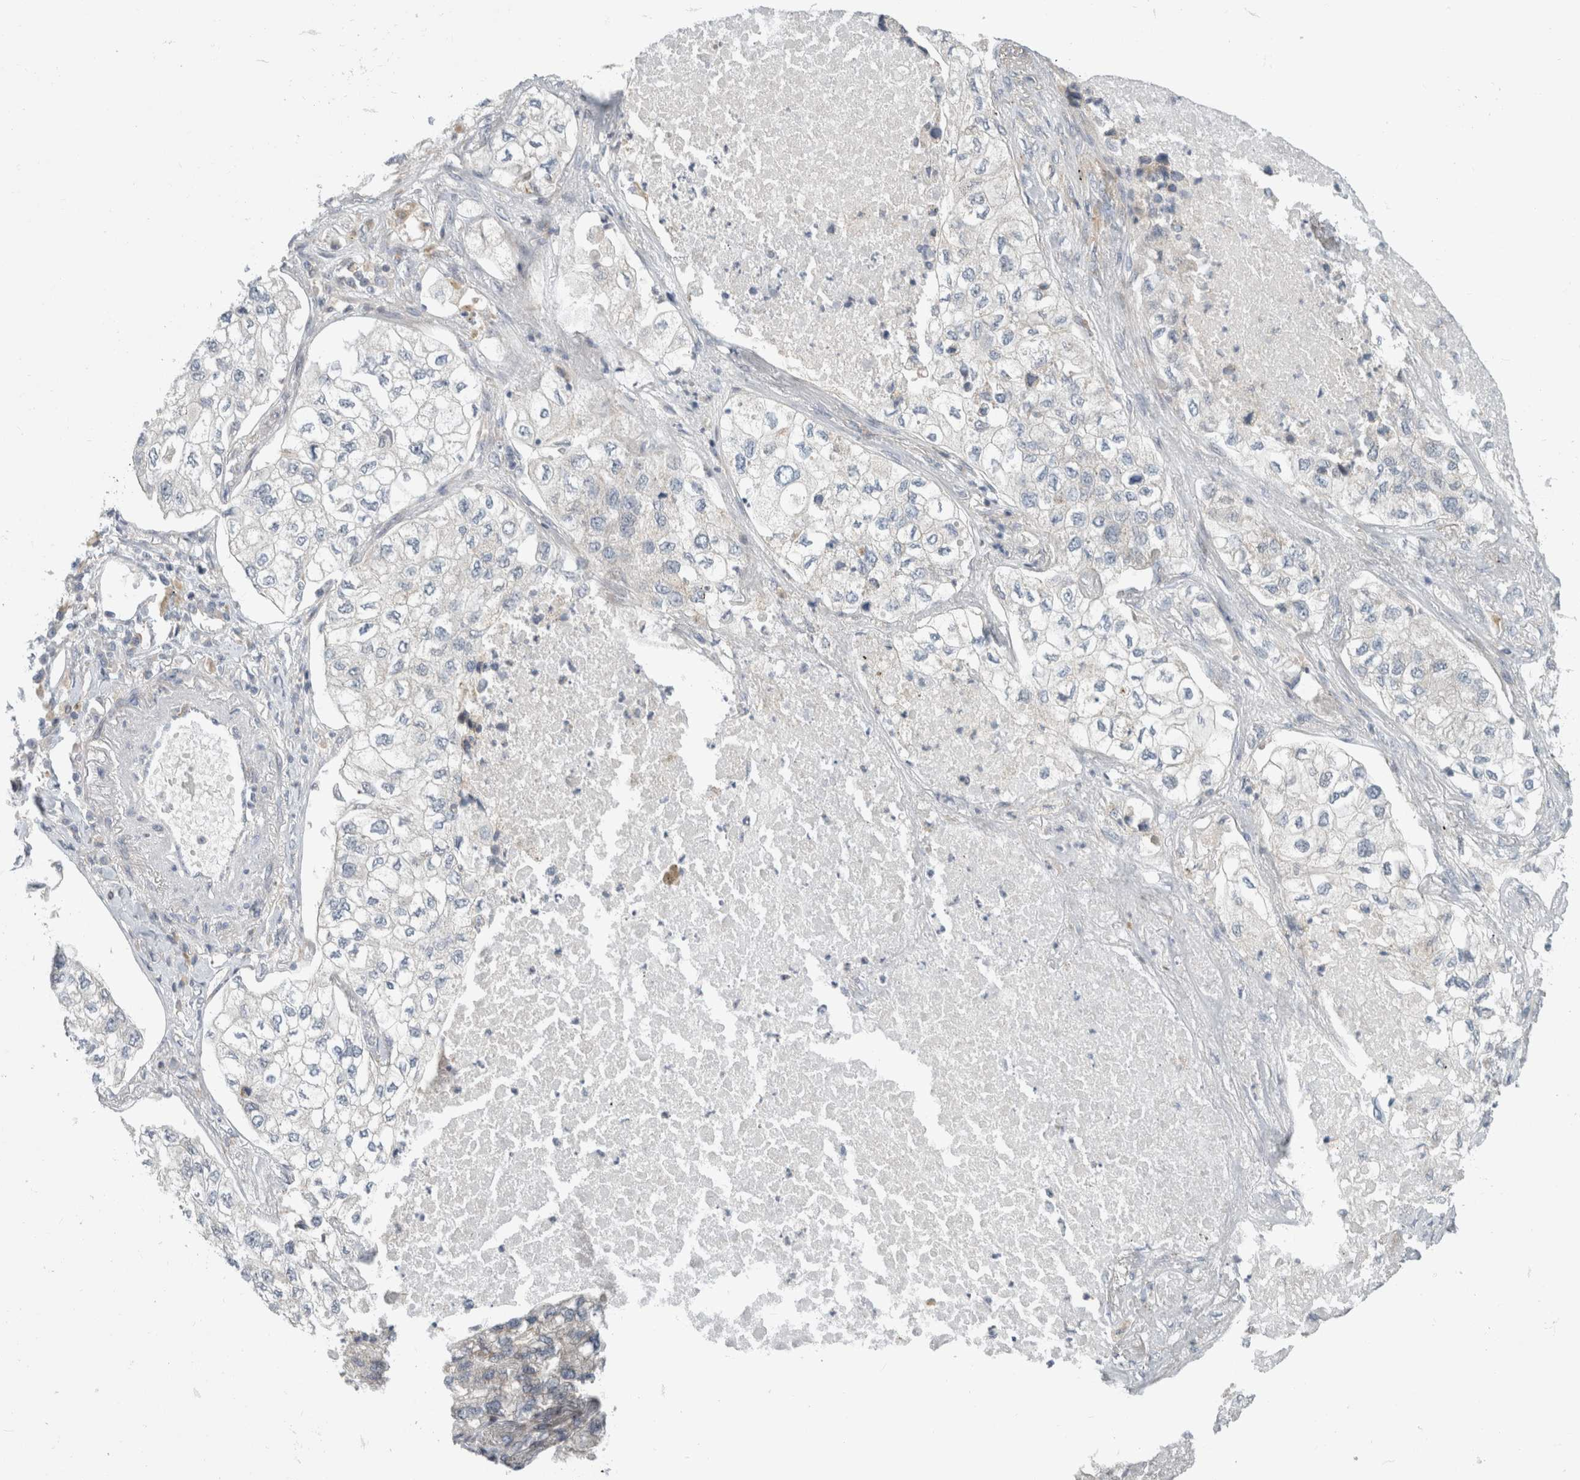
{"staining": {"intensity": "negative", "quantity": "none", "location": "none"}, "tissue": "lung cancer", "cell_type": "Tumor cells", "image_type": "cancer", "snomed": [{"axis": "morphology", "description": "Adenocarcinoma, NOS"}, {"axis": "topography", "description": "Lung"}], "caption": "High magnification brightfield microscopy of lung cancer stained with DAB (3,3'-diaminobenzidine) (brown) and counterstained with hematoxylin (blue): tumor cells show no significant positivity.", "gene": "KPNA5", "patient": {"sex": "male", "age": 63}}